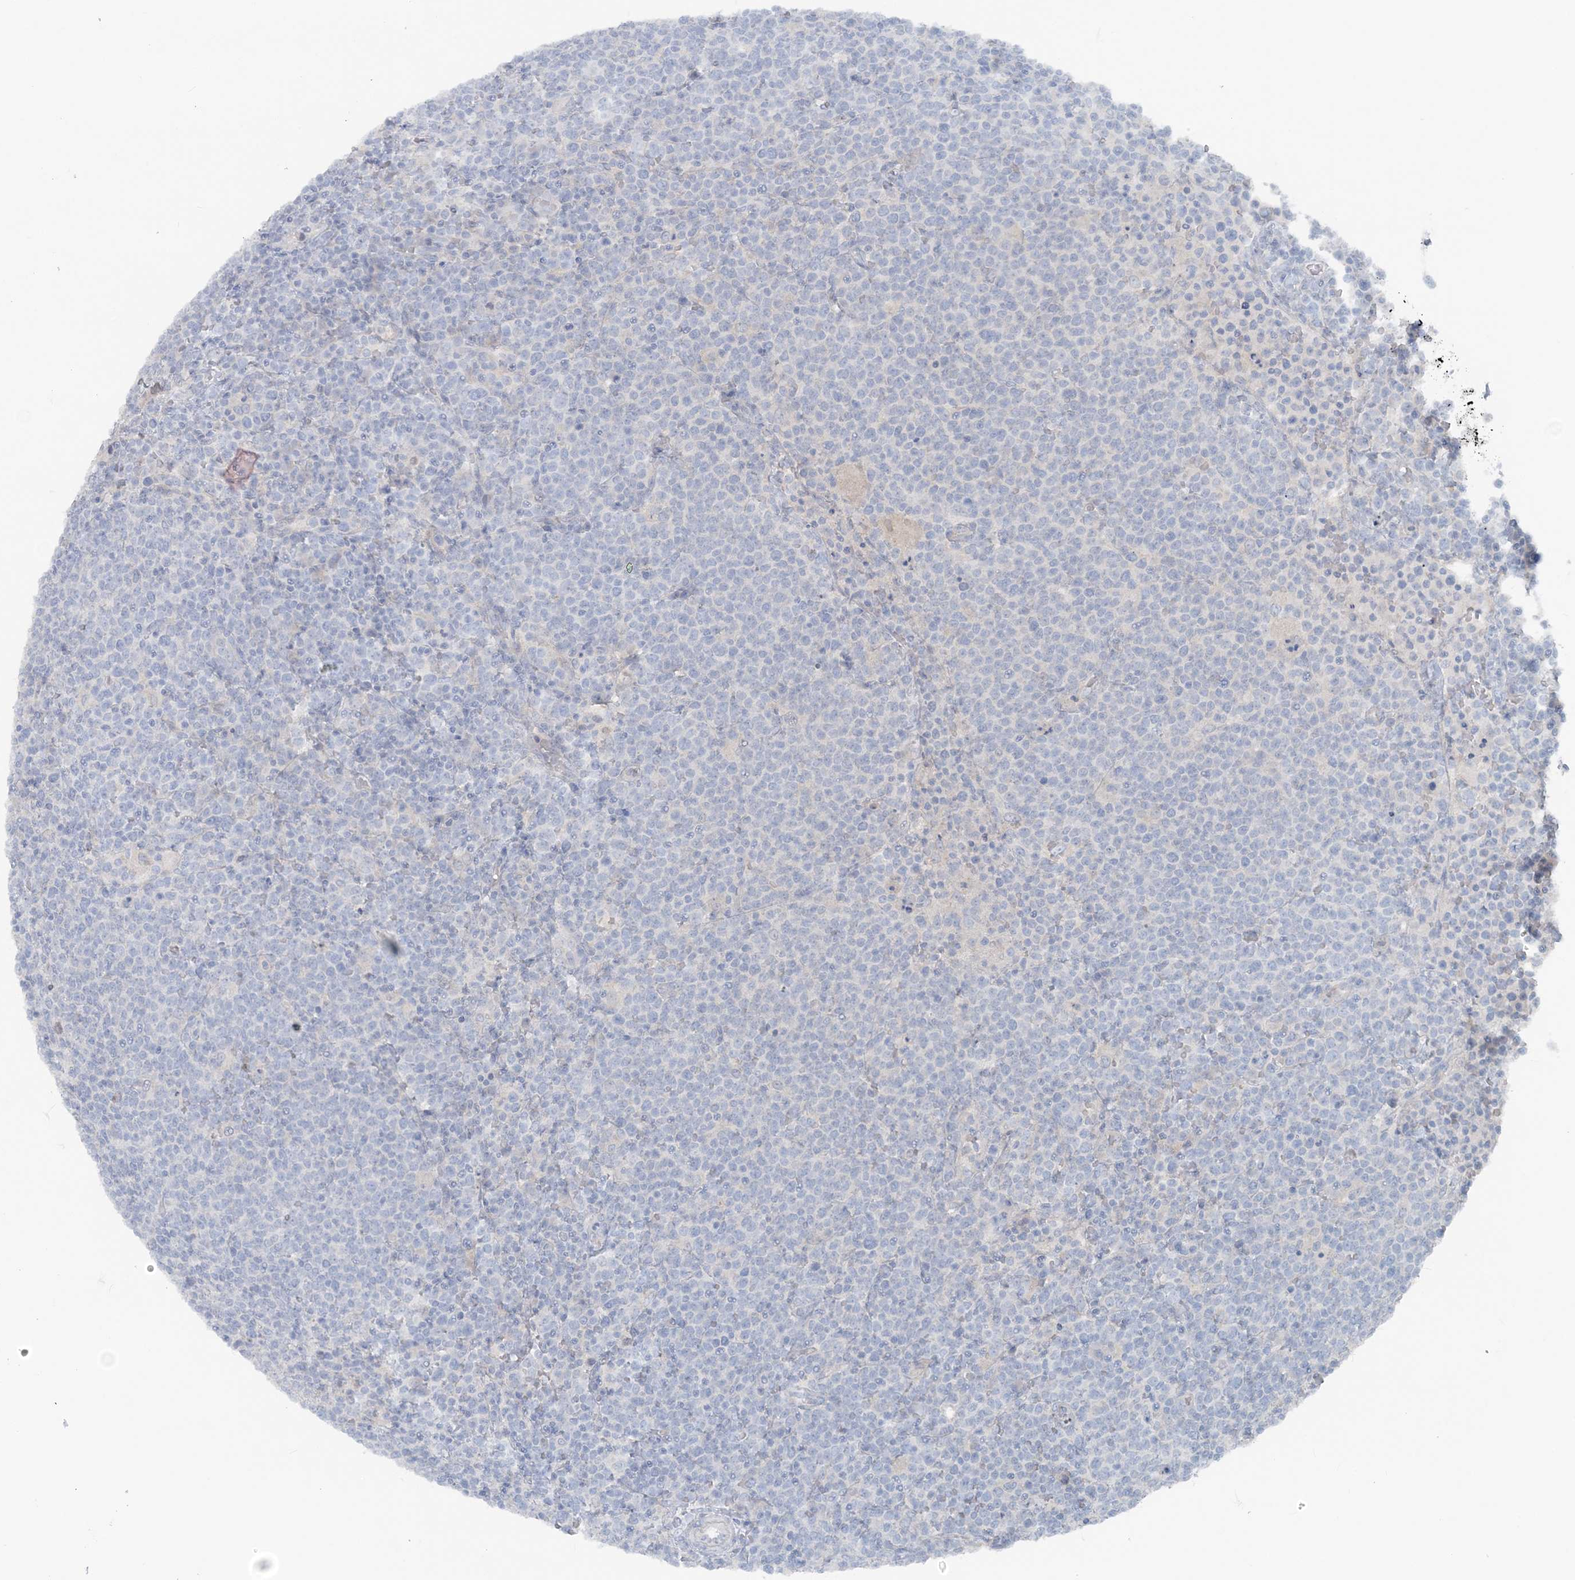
{"staining": {"intensity": "negative", "quantity": "none", "location": "none"}, "tissue": "lymphoma", "cell_type": "Tumor cells", "image_type": "cancer", "snomed": [{"axis": "morphology", "description": "Malignant lymphoma, non-Hodgkin's type, High grade"}, {"axis": "topography", "description": "Lymph node"}], "caption": "Tumor cells show no significant expression in malignant lymphoma, non-Hodgkin's type (high-grade).", "gene": "ATP11A", "patient": {"sex": "male", "age": 61}}